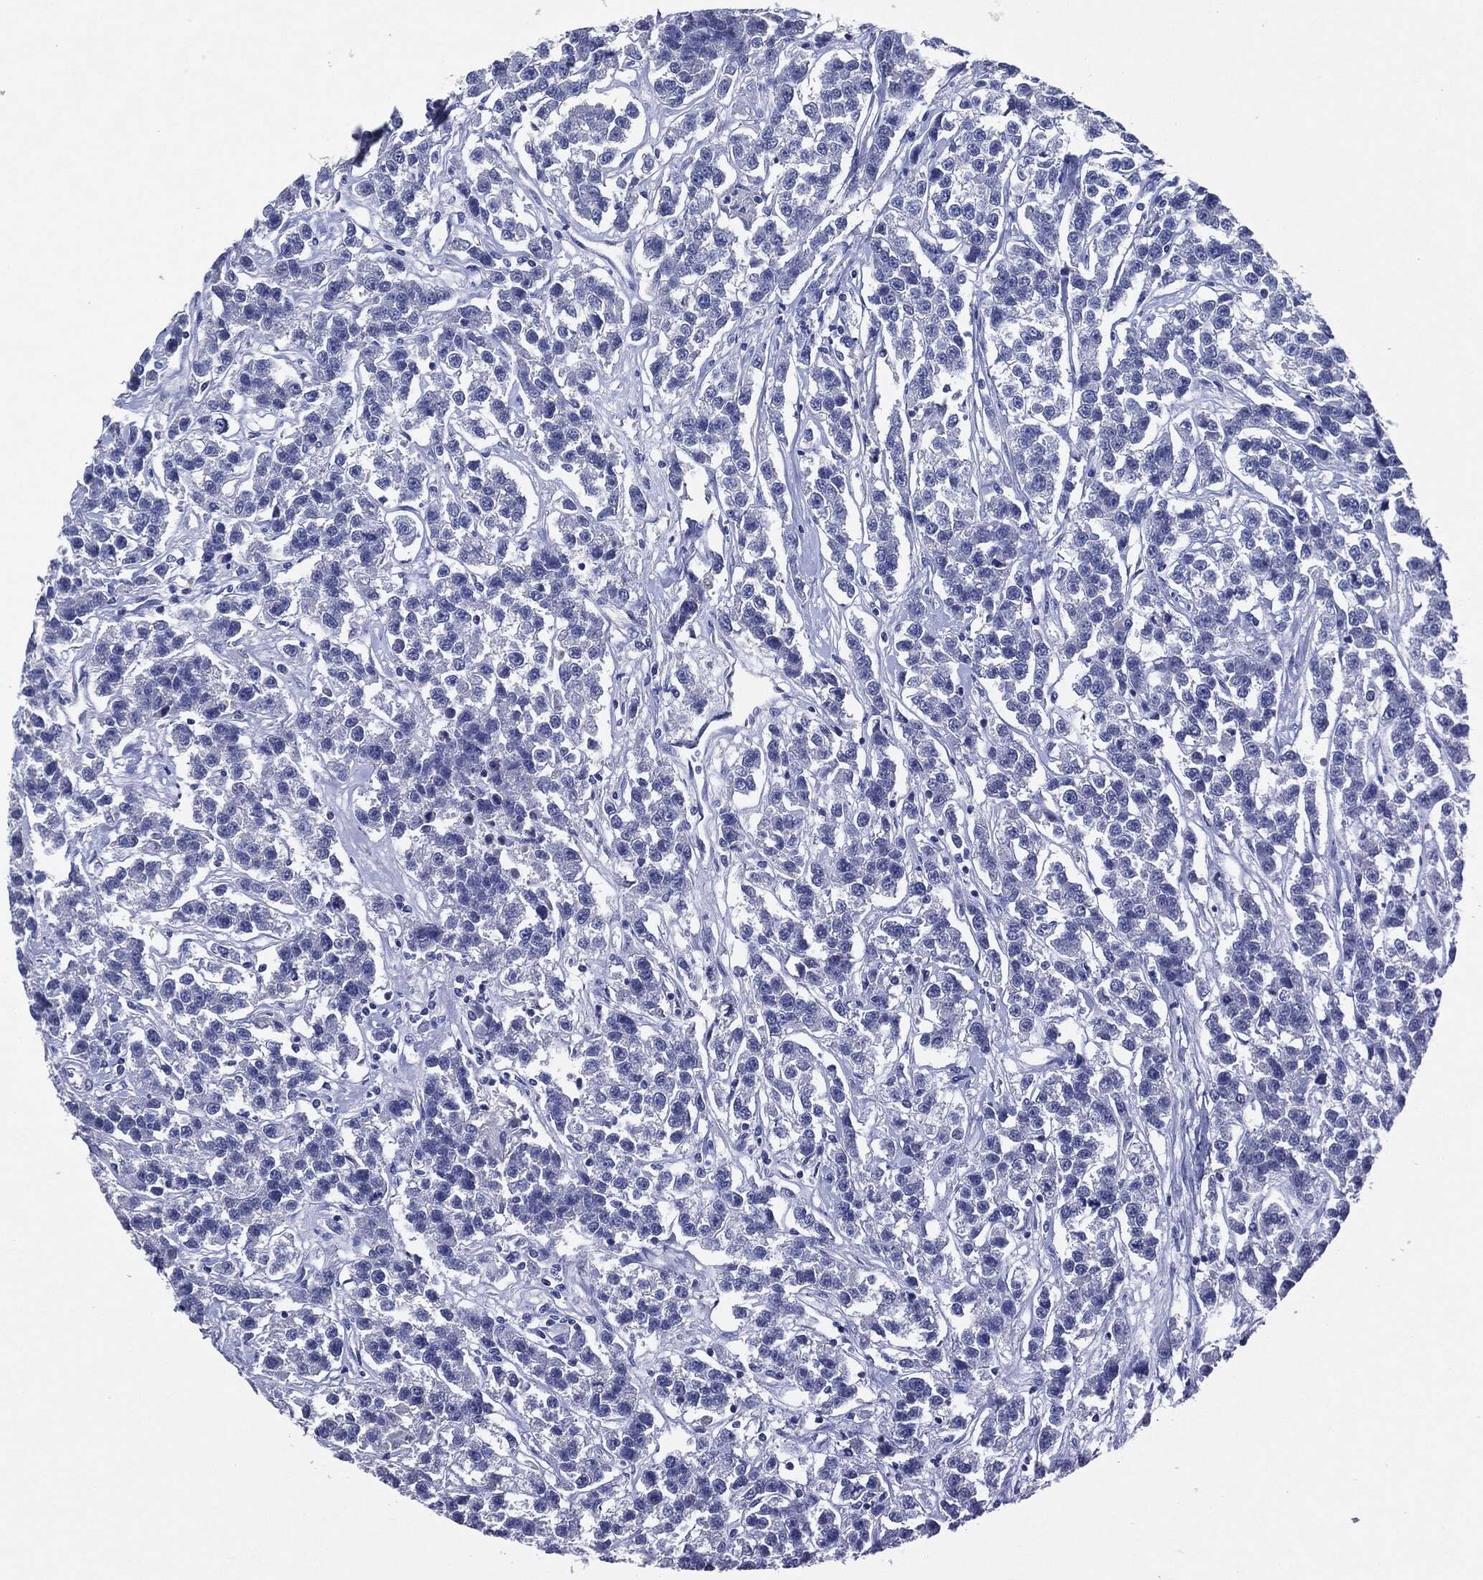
{"staining": {"intensity": "negative", "quantity": "none", "location": "none"}, "tissue": "testis cancer", "cell_type": "Tumor cells", "image_type": "cancer", "snomed": [{"axis": "morphology", "description": "Seminoma, NOS"}, {"axis": "topography", "description": "Testis"}], "caption": "DAB immunohistochemical staining of human testis cancer (seminoma) demonstrates no significant staining in tumor cells.", "gene": "NTRK1", "patient": {"sex": "male", "age": 59}}